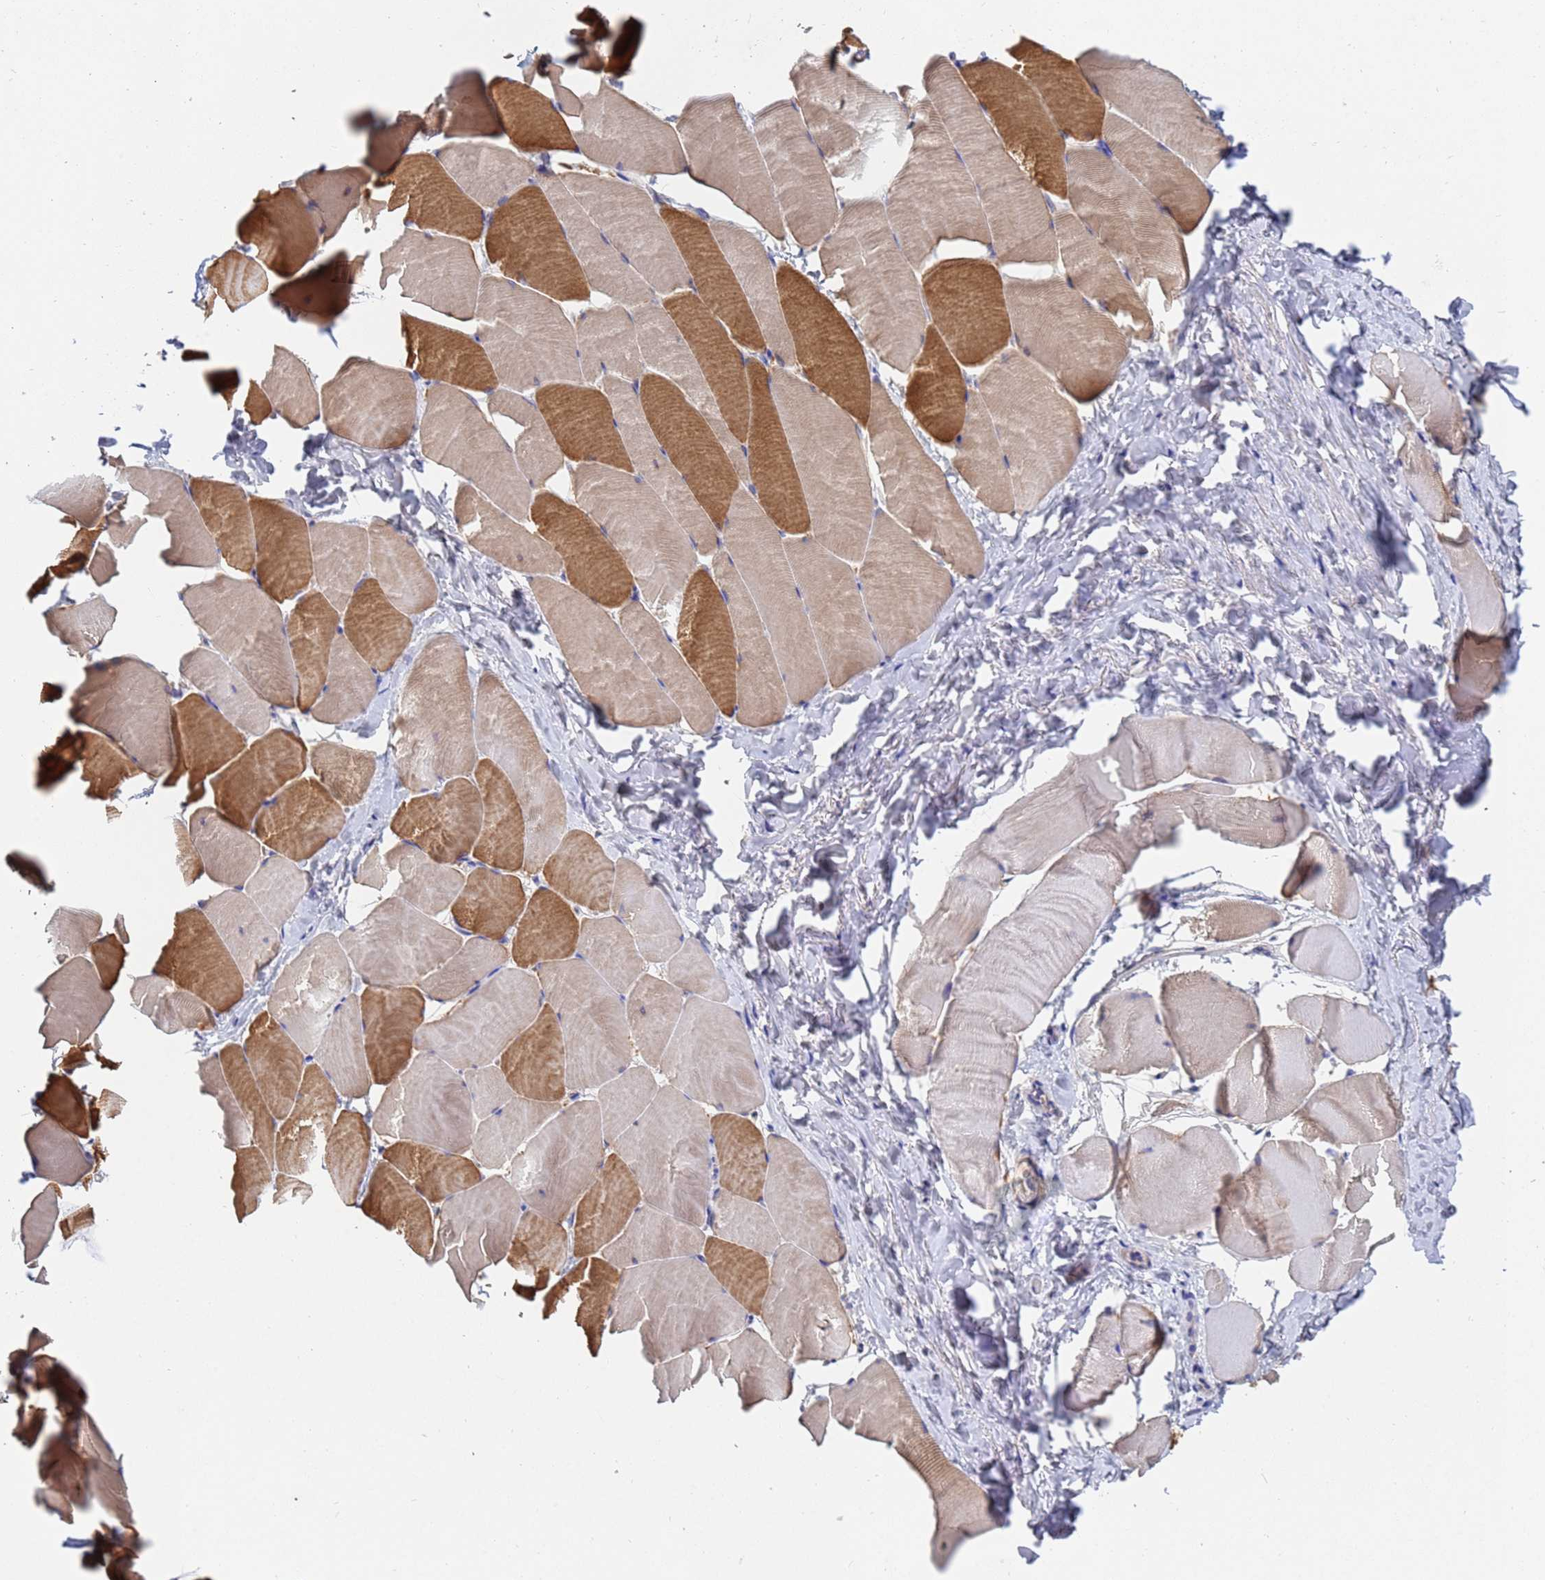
{"staining": {"intensity": "moderate", "quantity": "25%-75%", "location": "cytoplasmic/membranous"}, "tissue": "skeletal muscle", "cell_type": "Myocytes", "image_type": "normal", "snomed": [{"axis": "morphology", "description": "Normal tissue, NOS"}, {"axis": "topography", "description": "Skeletal muscle"}], "caption": "High-magnification brightfield microscopy of unremarkable skeletal muscle stained with DAB (brown) and counterstained with hematoxylin (blue). myocytes exhibit moderate cytoplasmic/membranous positivity is appreciated in approximately25%-75% of cells.", "gene": "TTLL11", "patient": {"sex": "male", "age": 25}}